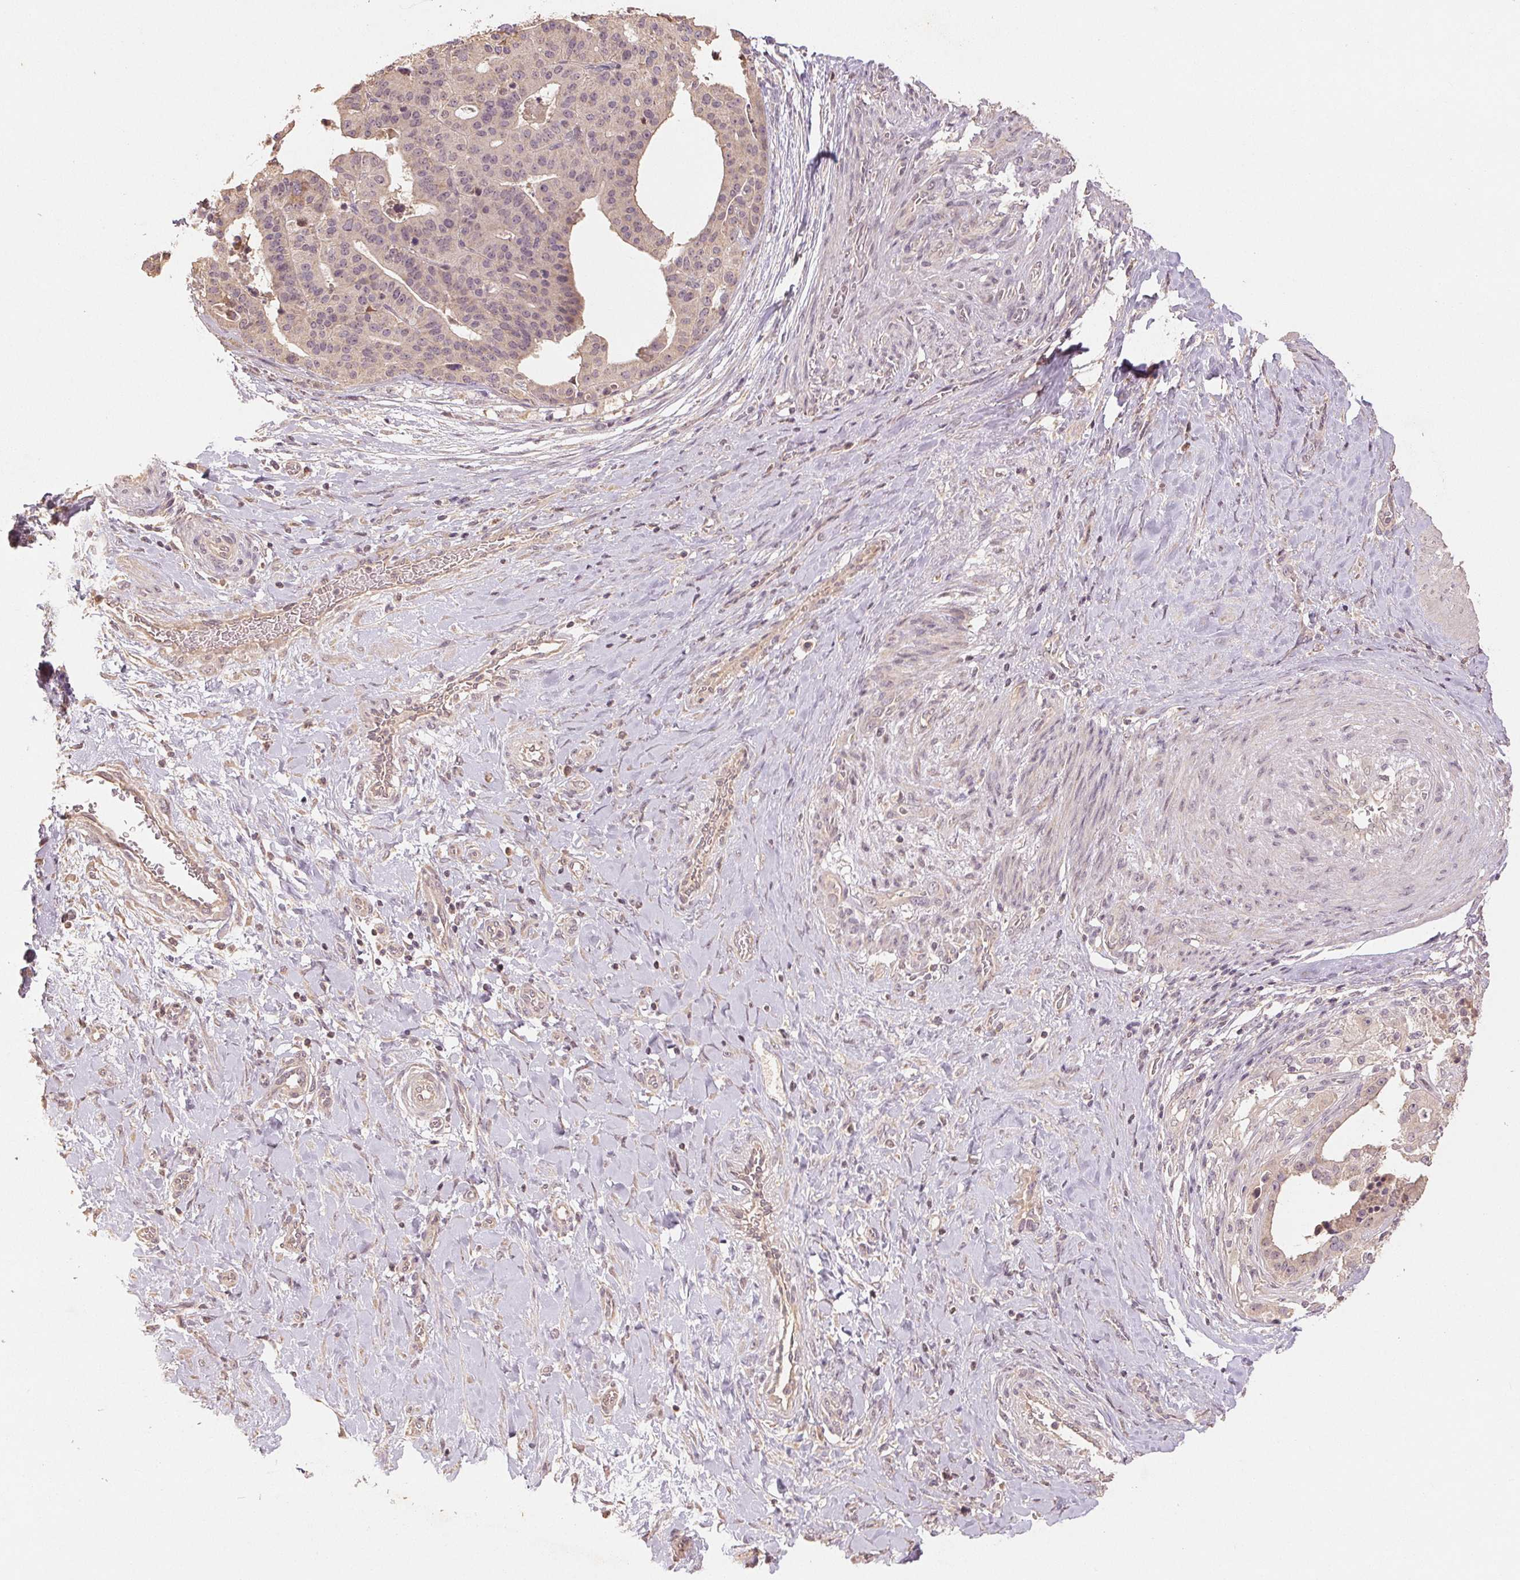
{"staining": {"intensity": "weak", "quantity": "25%-75%", "location": "nuclear"}, "tissue": "stomach cancer", "cell_type": "Tumor cells", "image_type": "cancer", "snomed": [{"axis": "morphology", "description": "Adenocarcinoma, NOS"}, {"axis": "topography", "description": "Stomach"}], "caption": "The histopathology image reveals immunohistochemical staining of adenocarcinoma (stomach). There is weak nuclear staining is seen in about 25%-75% of tumor cells.", "gene": "COX14", "patient": {"sex": "male", "age": 48}}